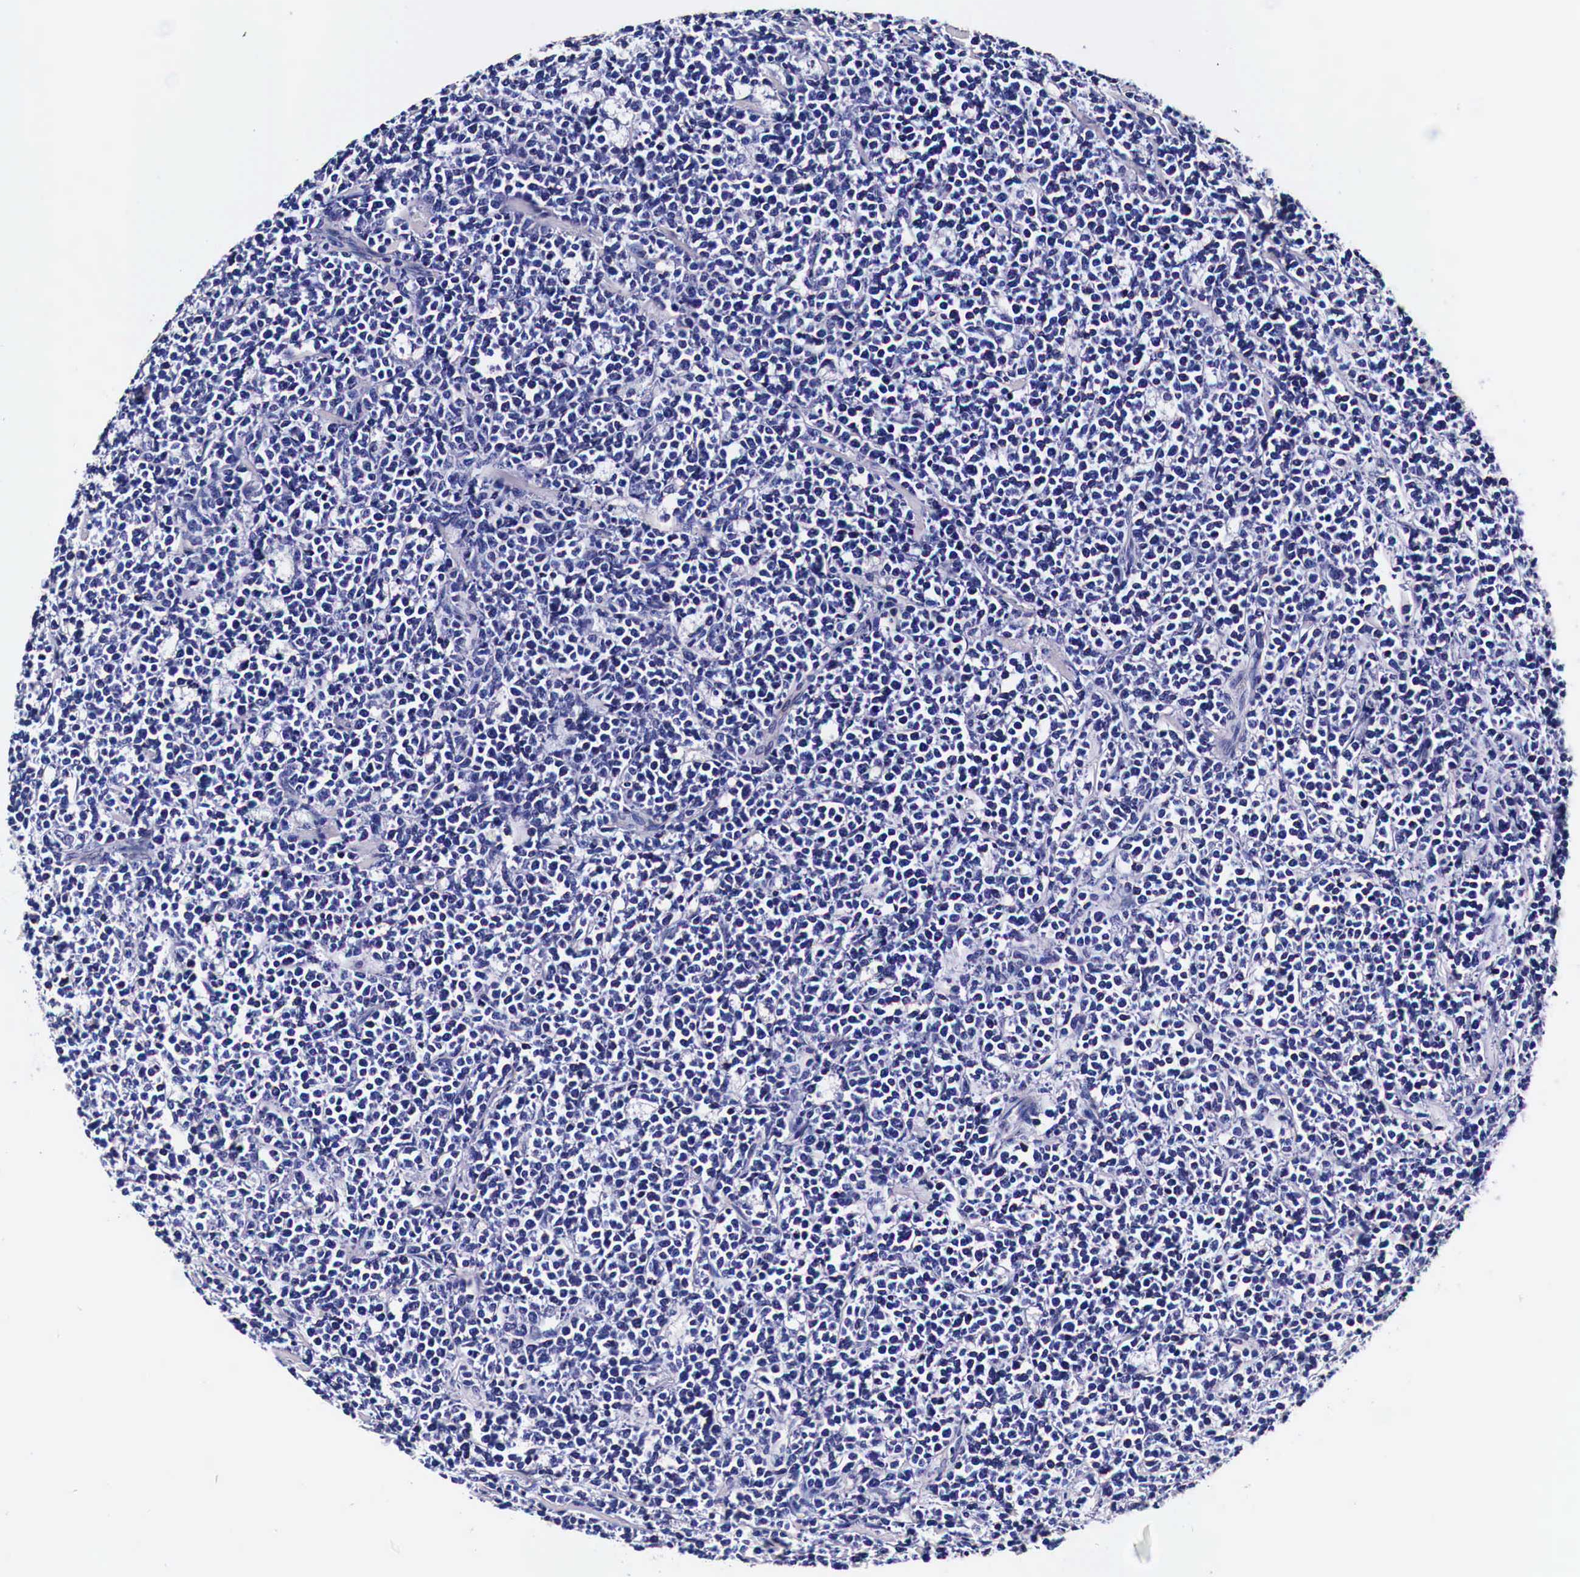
{"staining": {"intensity": "negative", "quantity": "none", "location": "none"}, "tissue": "lymphoma", "cell_type": "Tumor cells", "image_type": "cancer", "snomed": [{"axis": "morphology", "description": "Malignant lymphoma, non-Hodgkin's type, High grade"}, {"axis": "topography", "description": "Small intestine"}, {"axis": "topography", "description": "Colon"}], "caption": "Lymphoma was stained to show a protein in brown. There is no significant expression in tumor cells.", "gene": "HSPB1", "patient": {"sex": "male", "age": 8}}